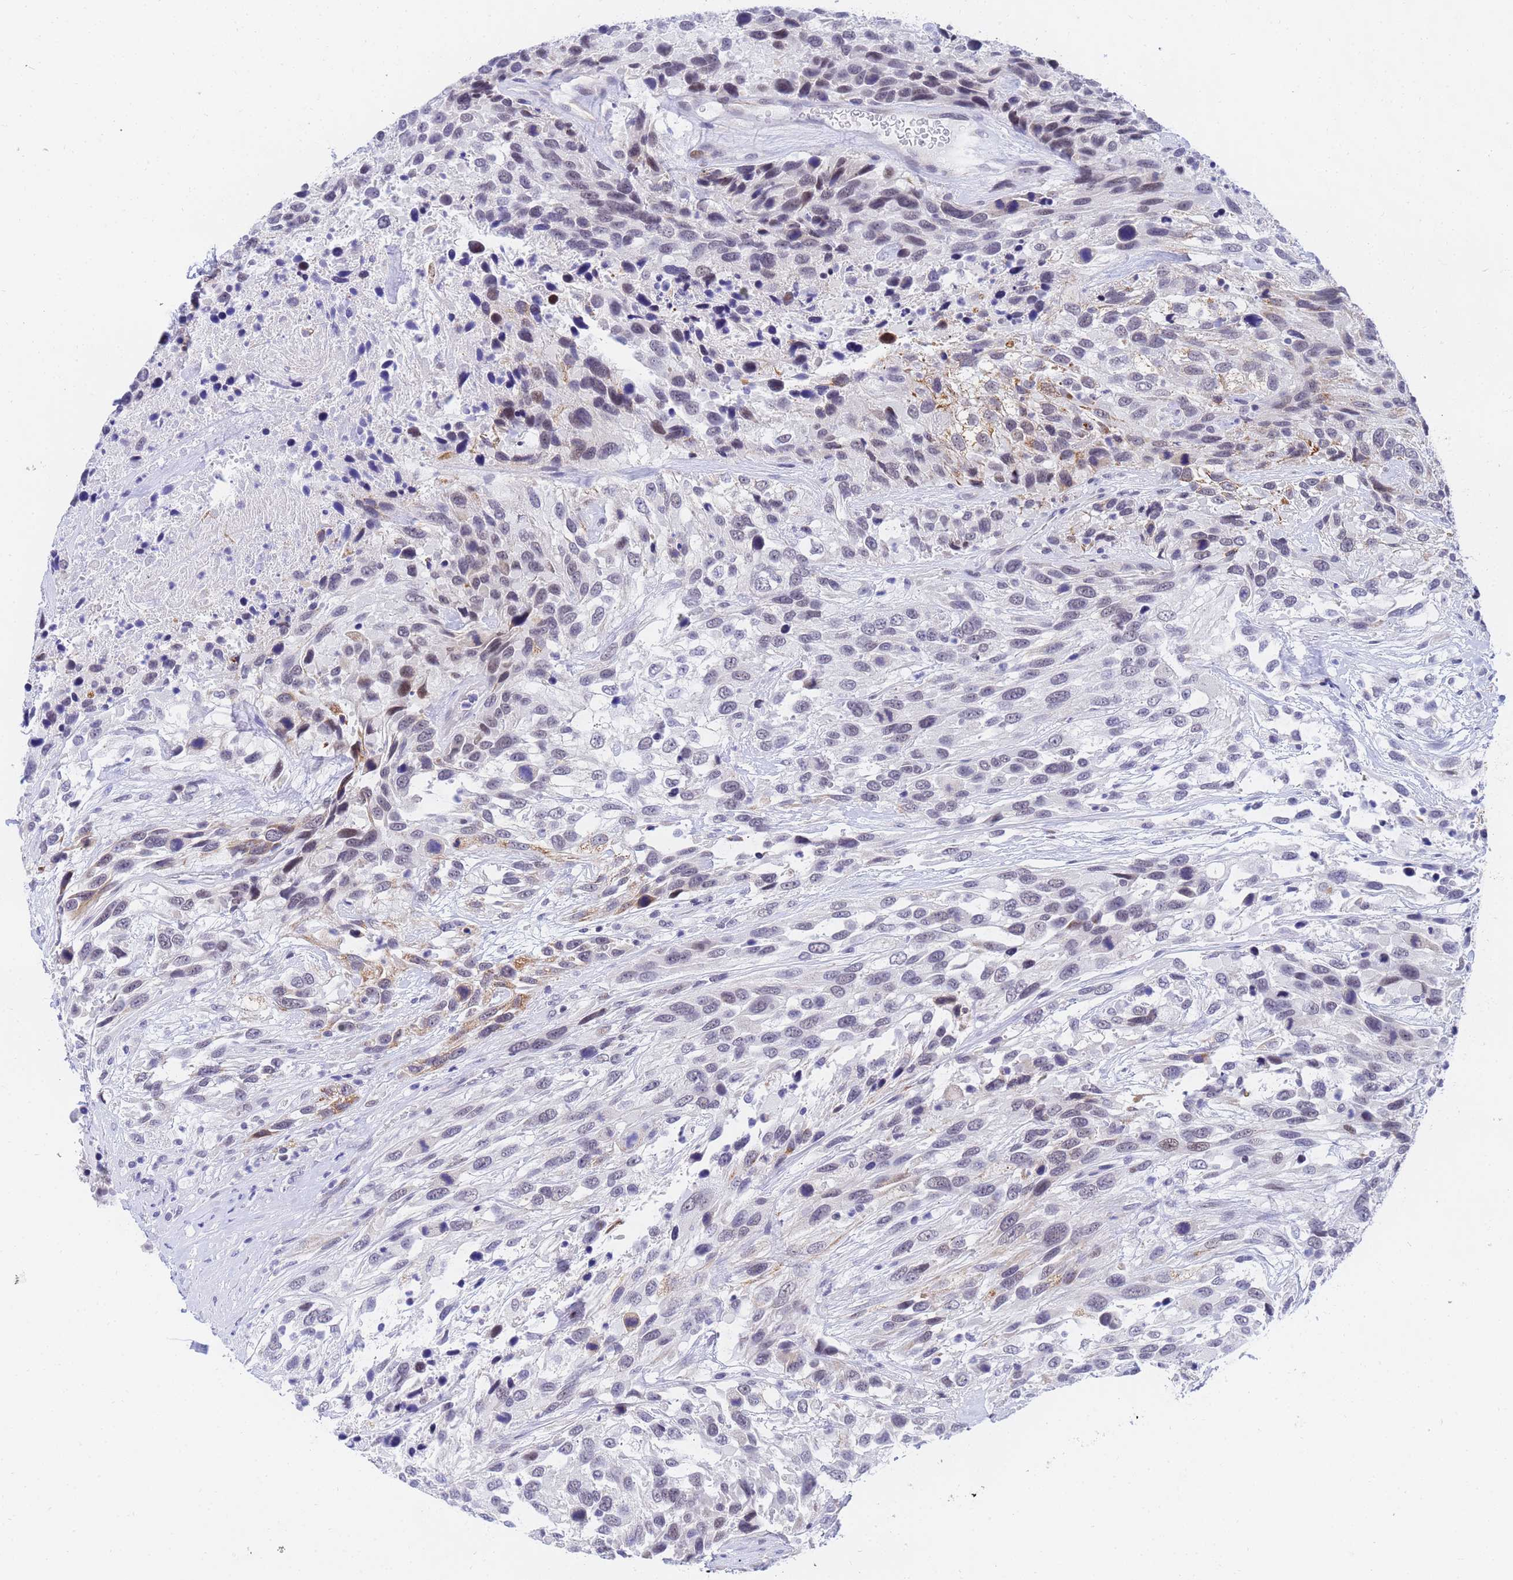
{"staining": {"intensity": "weak", "quantity": "<25%", "location": "cytoplasmic/membranous,nuclear"}, "tissue": "urothelial cancer", "cell_type": "Tumor cells", "image_type": "cancer", "snomed": [{"axis": "morphology", "description": "Urothelial carcinoma, High grade"}, {"axis": "topography", "description": "Urinary bladder"}], "caption": "High power microscopy histopathology image of an immunohistochemistry micrograph of high-grade urothelial carcinoma, revealing no significant expression in tumor cells.", "gene": "CKMT1A", "patient": {"sex": "female", "age": 70}}